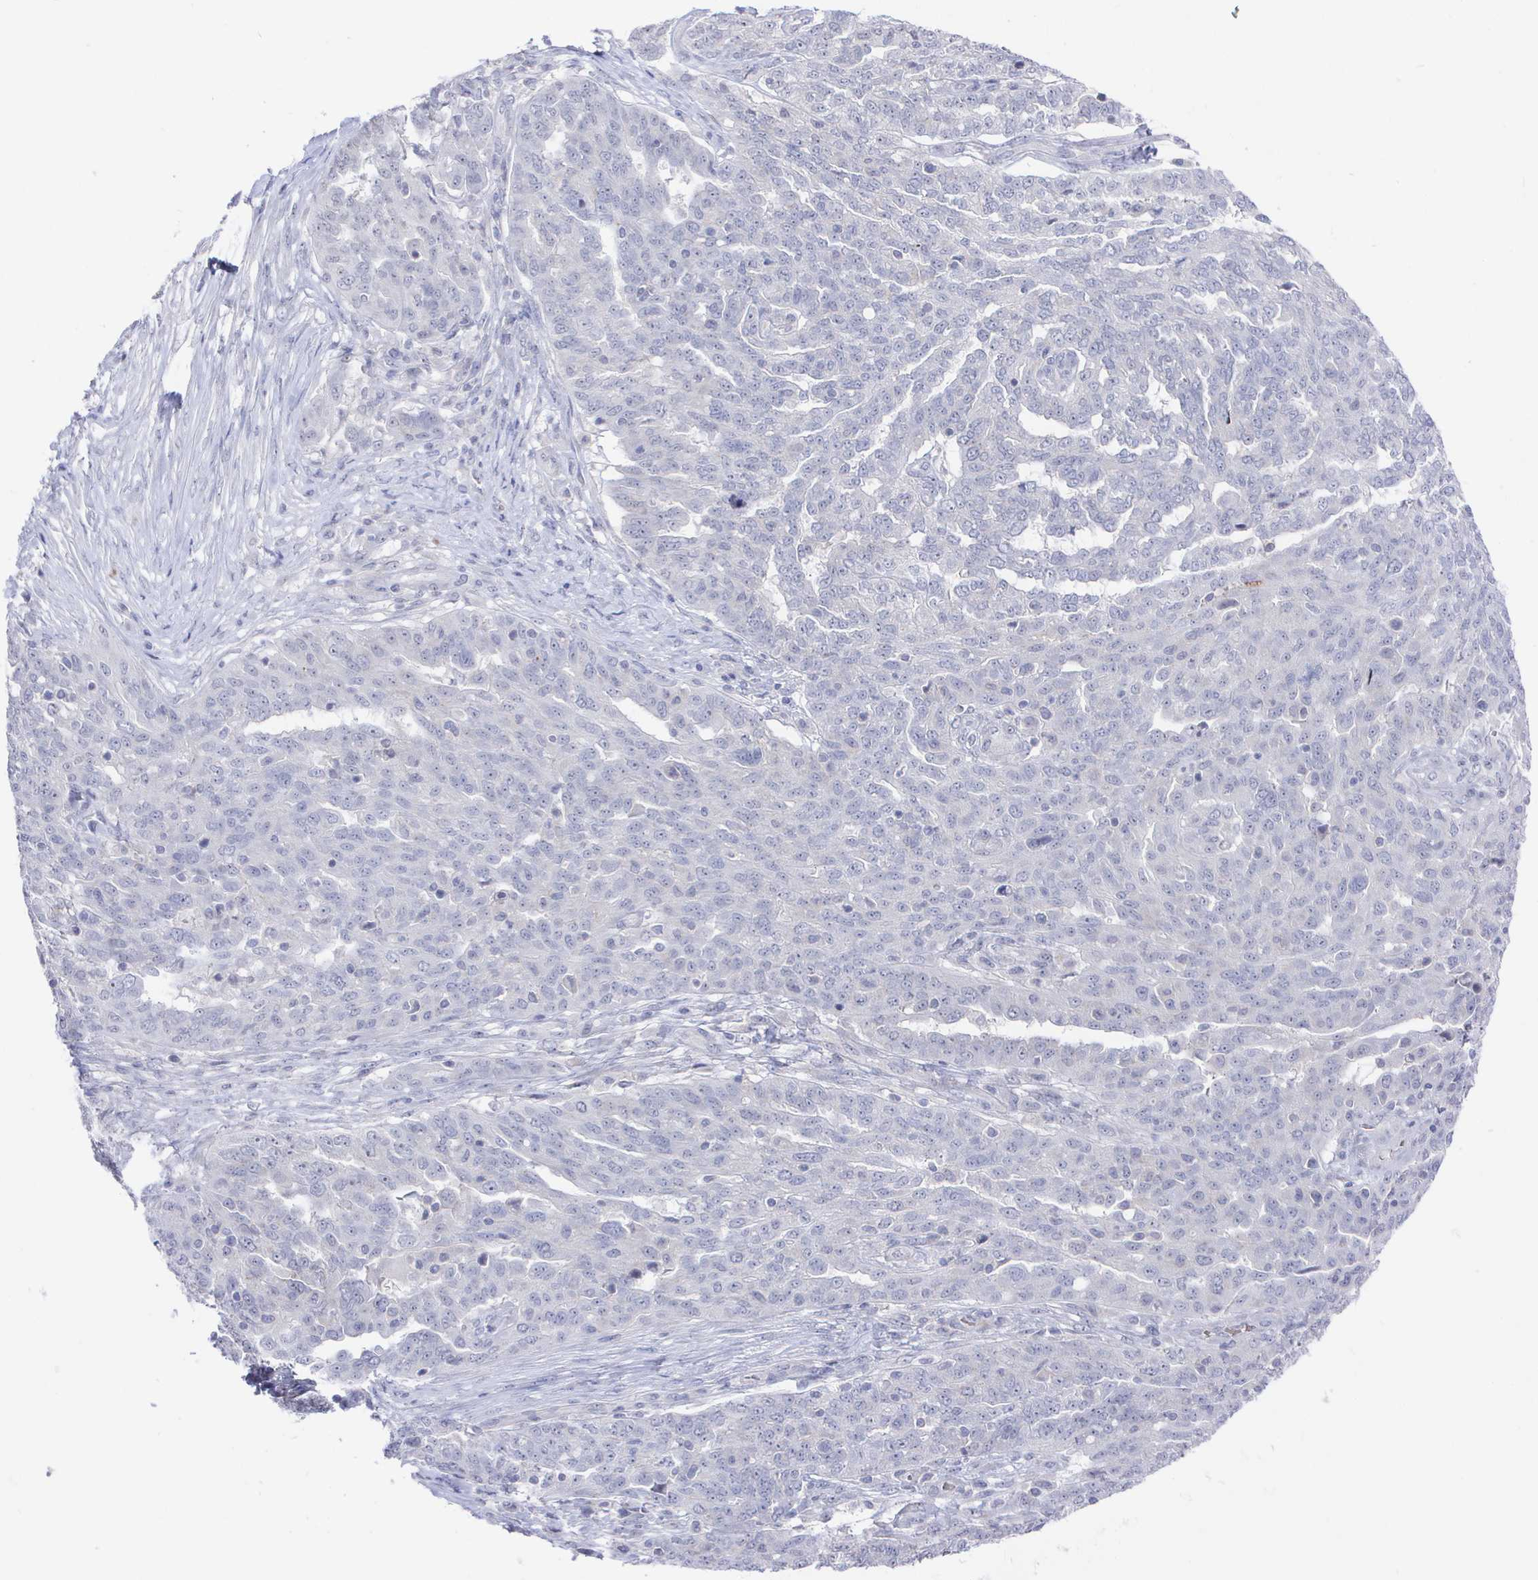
{"staining": {"intensity": "negative", "quantity": "none", "location": "none"}, "tissue": "ovarian cancer", "cell_type": "Tumor cells", "image_type": "cancer", "snomed": [{"axis": "morphology", "description": "Cystadenocarcinoma, serous, NOS"}, {"axis": "topography", "description": "Ovary"}], "caption": "There is no significant expression in tumor cells of ovarian cancer. (DAB immunohistochemistry, high magnification).", "gene": "LRRC23", "patient": {"sex": "female", "age": 67}}